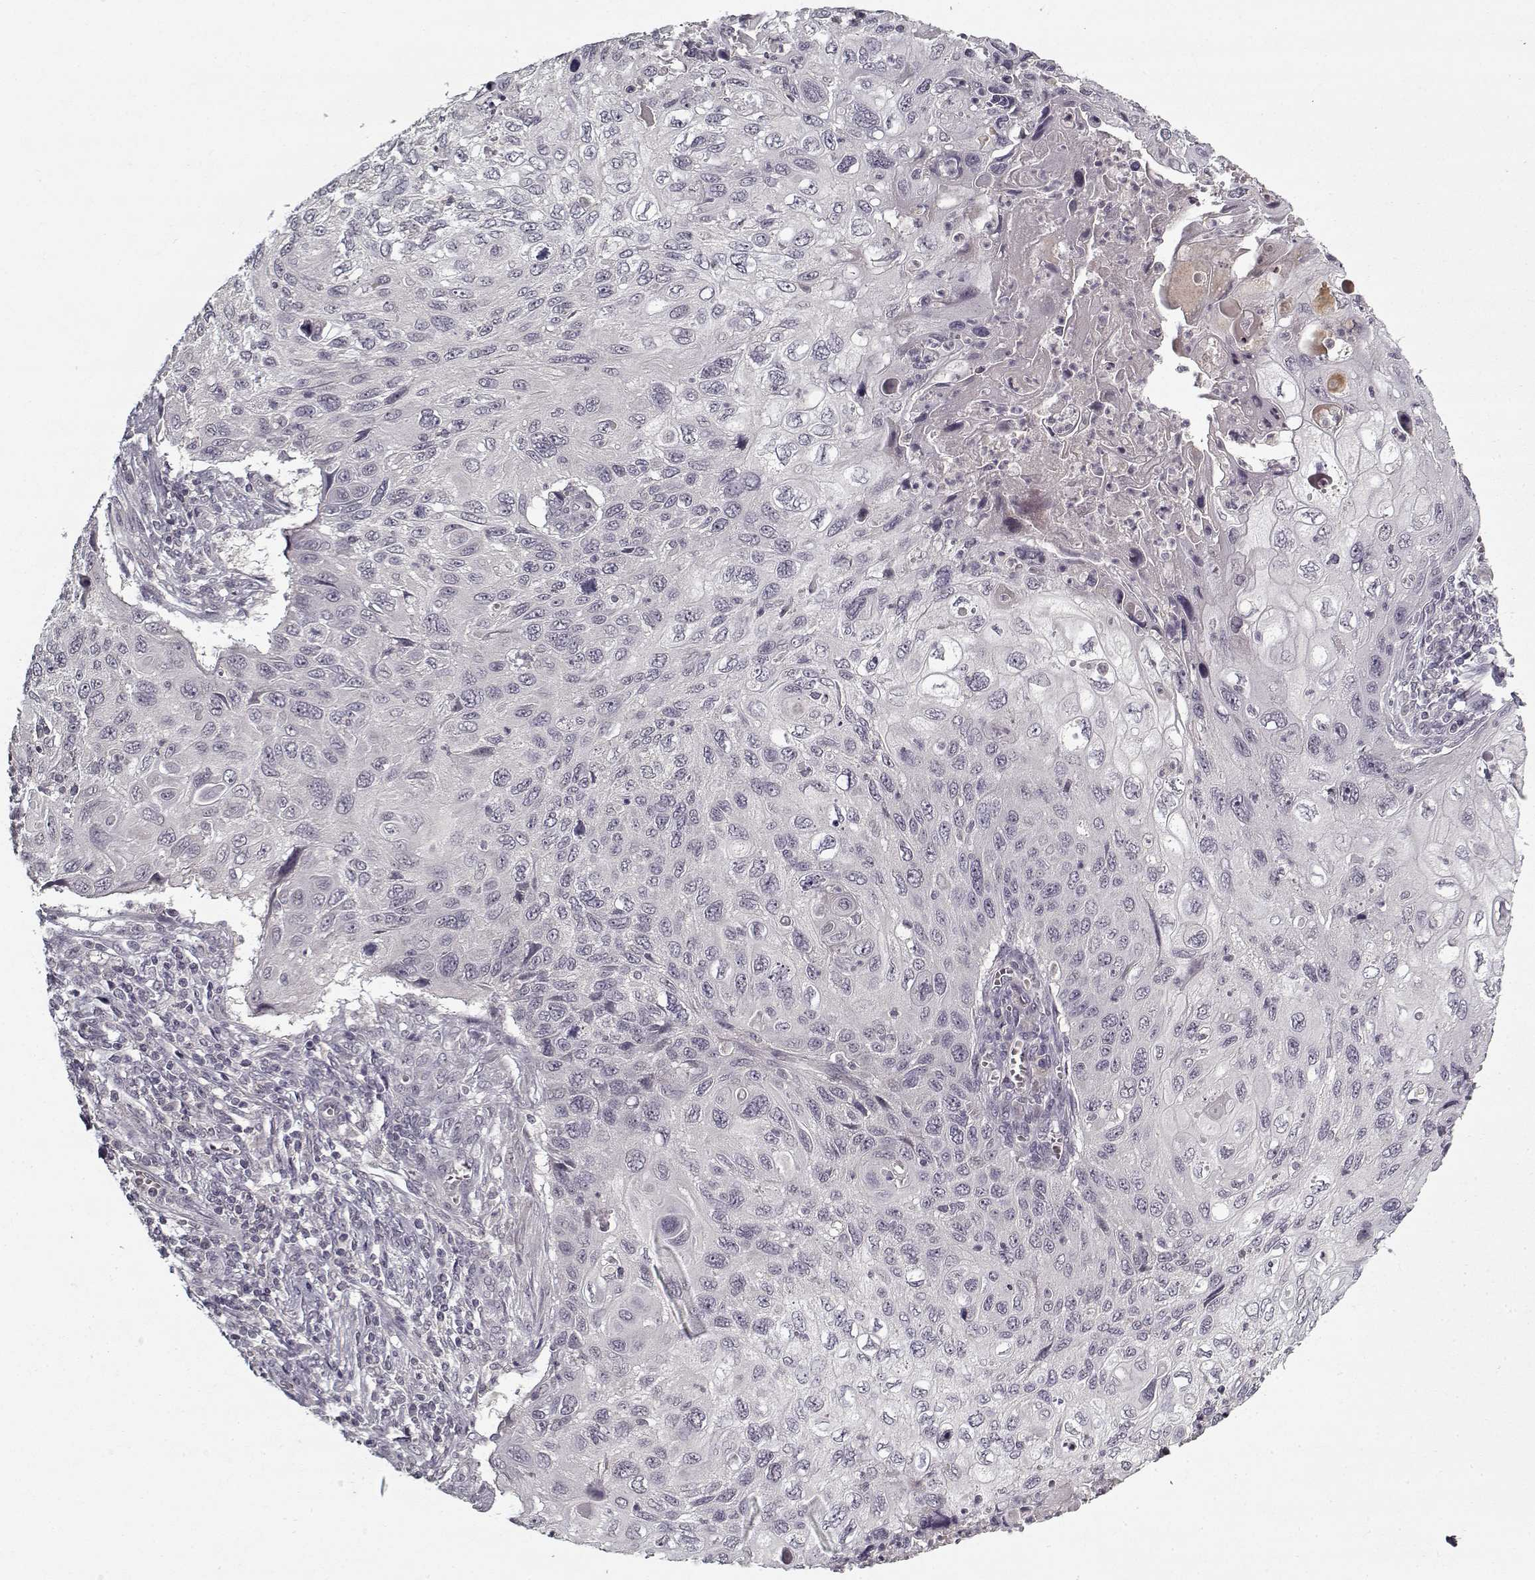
{"staining": {"intensity": "negative", "quantity": "none", "location": "none"}, "tissue": "cervical cancer", "cell_type": "Tumor cells", "image_type": "cancer", "snomed": [{"axis": "morphology", "description": "Squamous cell carcinoma, NOS"}, {"axis": "topography", "description": "Cervix"}], "caption": "Histopathology image shows no significant protein expression in tumor cells of cervical squamous cell carcinoma.", "gene": "LAMA2", "patient": {"sex": "female", "age": 70}}